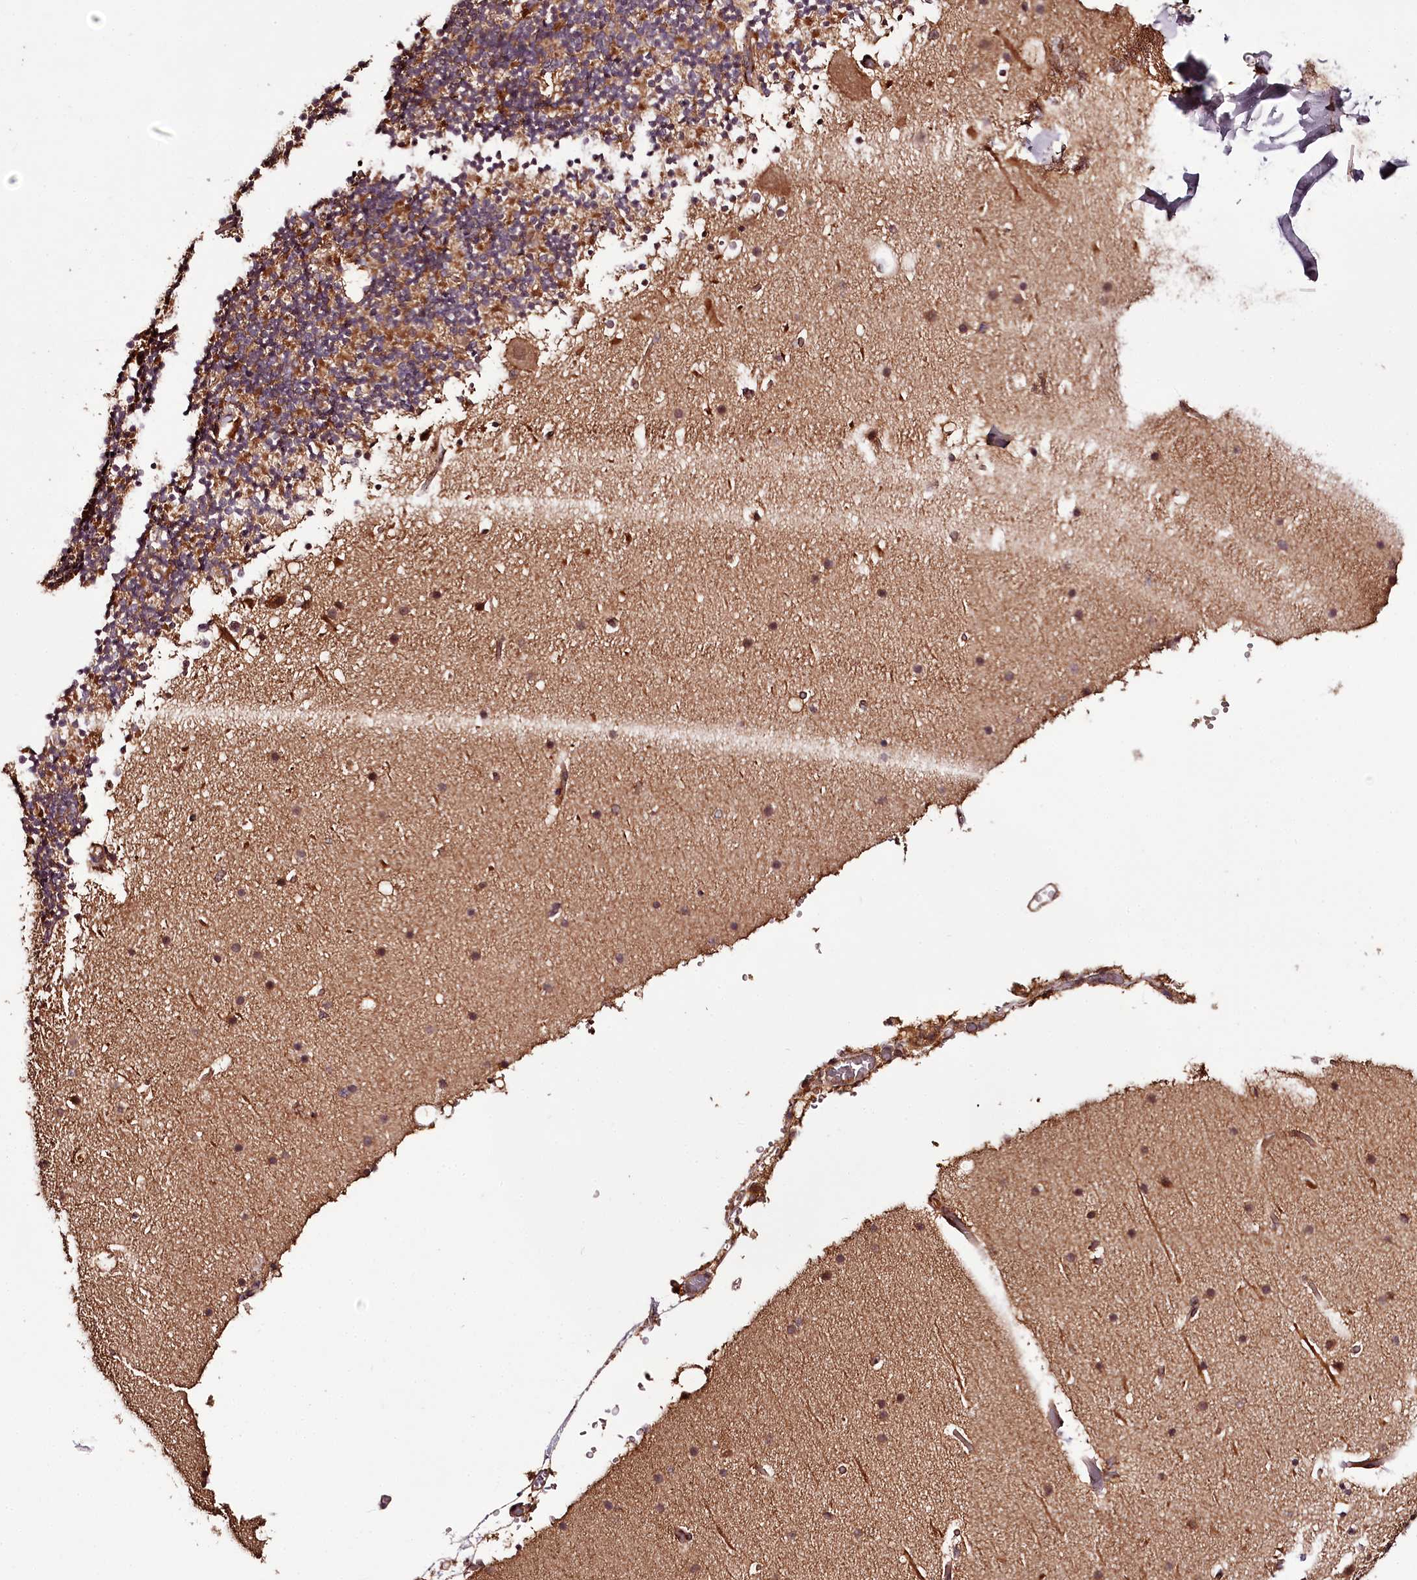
{"staining": {"intensity": "moderate", "quantity": "<25%", "location": "cytoplasmic/membranous"}, "tissue": "cerebellum", "cell_type": "Cells in granular layer", "image_type": "normal", "snomed": [{"axis": "morphology", "description": "Normal tissue, NOS"}, {"axis": "topography", "description": "Cerebellum"}], "caption": "Immunohistochemistry staining of unremarkable cerebellum, which displays low levels of moderate cytoplasmic/membranous positivity in approximately <25% of cells in granular layer indicating moderate cytoplasmic/membranous protein staining. The staining was performed using DAB (3,3'-diaminobenzidine) (brown) for protein detection and nuclei were counterstained in hematoxylin (blue).", "gene": "TTC12", "patient": {"sex": "male", "age": 57}}